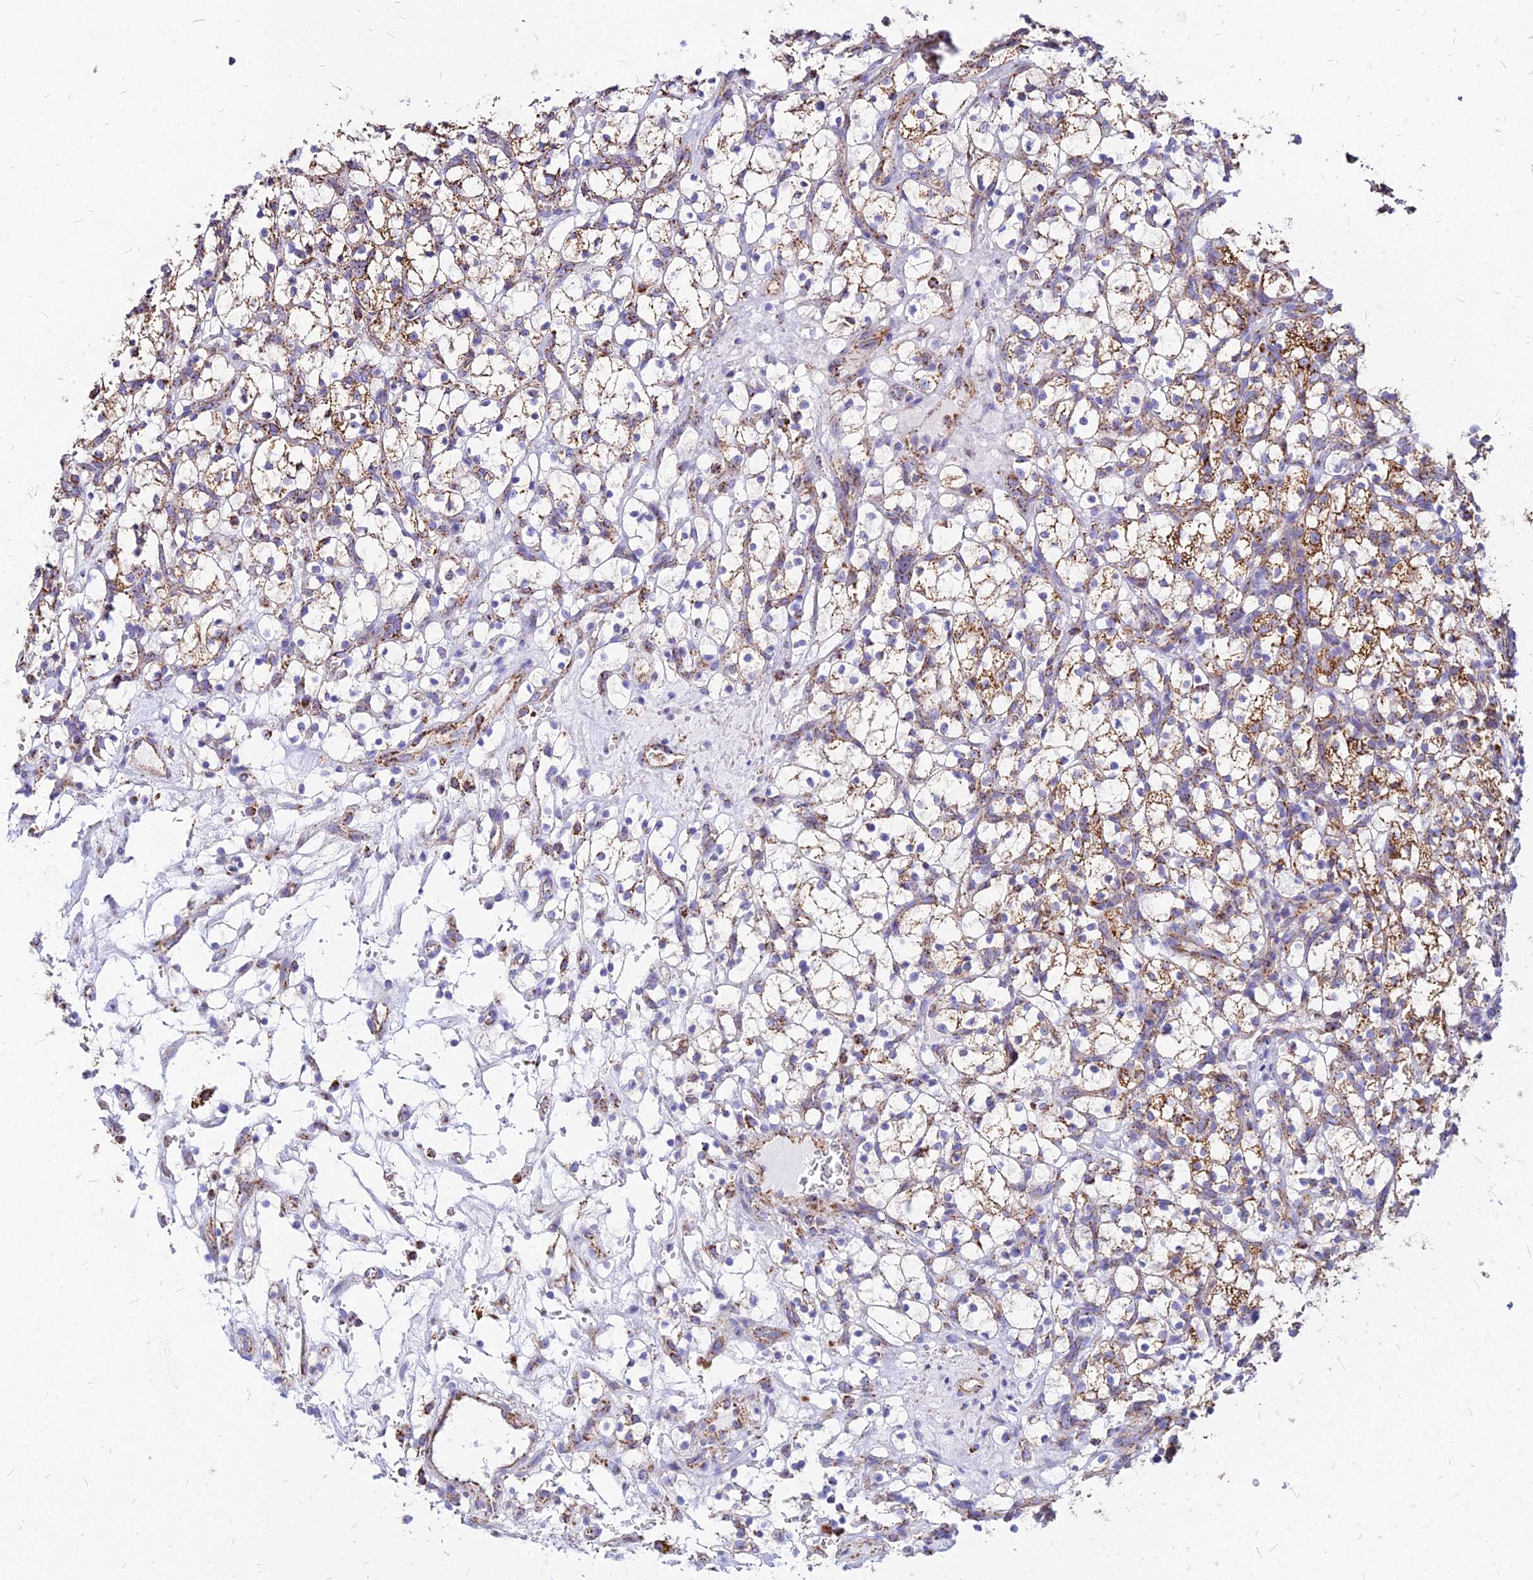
{"staining": {"intensity": "moderate", "quantity": ">75%", "location": "cytoplasmic/membranous"}, "tissue": "renal cancer", "cell_type": "Tumor cells", "image_type": "cancer", "snomed": [{"axis": "morphology", "description": "Adenocarcinoma, NOS"}, {"axis": "topography", "description": "Kidney"}], "caption": "Moderate cytoplasmic/membranous protein staining is present in approximately >75% of tumor cells in renal cancer (adenocarcinoma).", "gene": "DLD", "patient": {"sex": "female", "age": 69}}